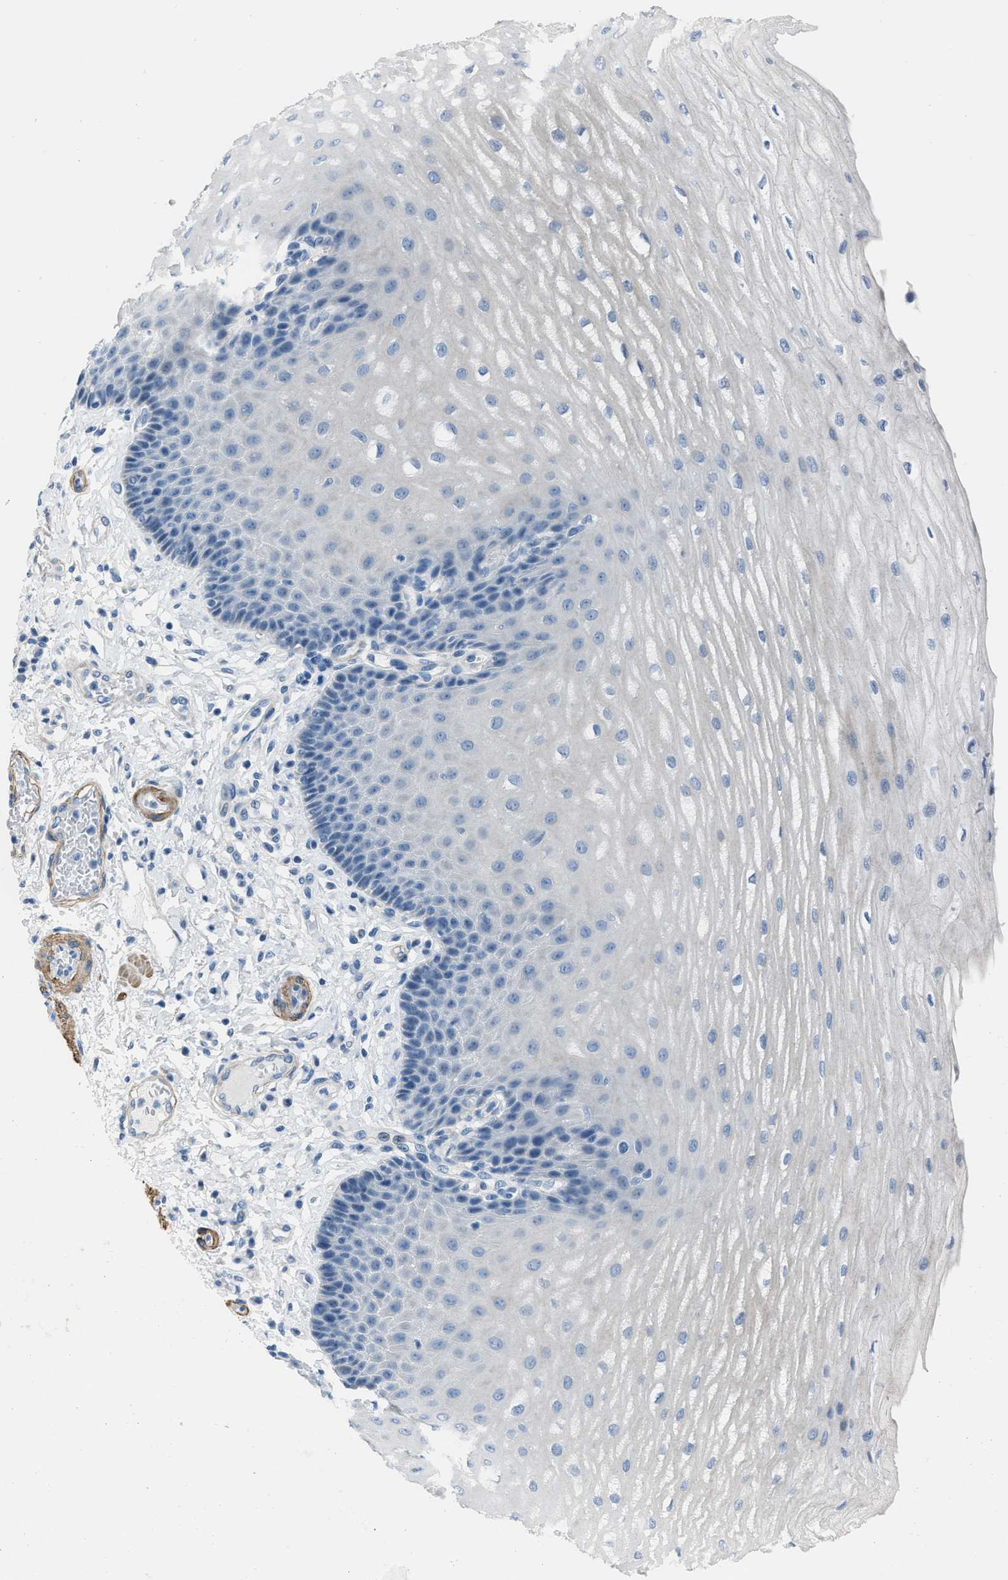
{"staining": {"intensity": "negative", "quantity": "none", "location": "none"}, "tissue": "esophagus", "cell_type": "Squamous epithelial cells", "image_type": "normal", "snomed": [{"axis": "morphology", "description": "Normal tissue, NOS"}, {"axis": "topography", "description": "Esophagus"}], "caption": "This is an immunohistochemistry (IHC) photomicrograph of benign esophagus. There is no positivity in squamous epithelial cells.", "gene": "SPATC1L", "patient": {"sex": "male", "age": 54}}